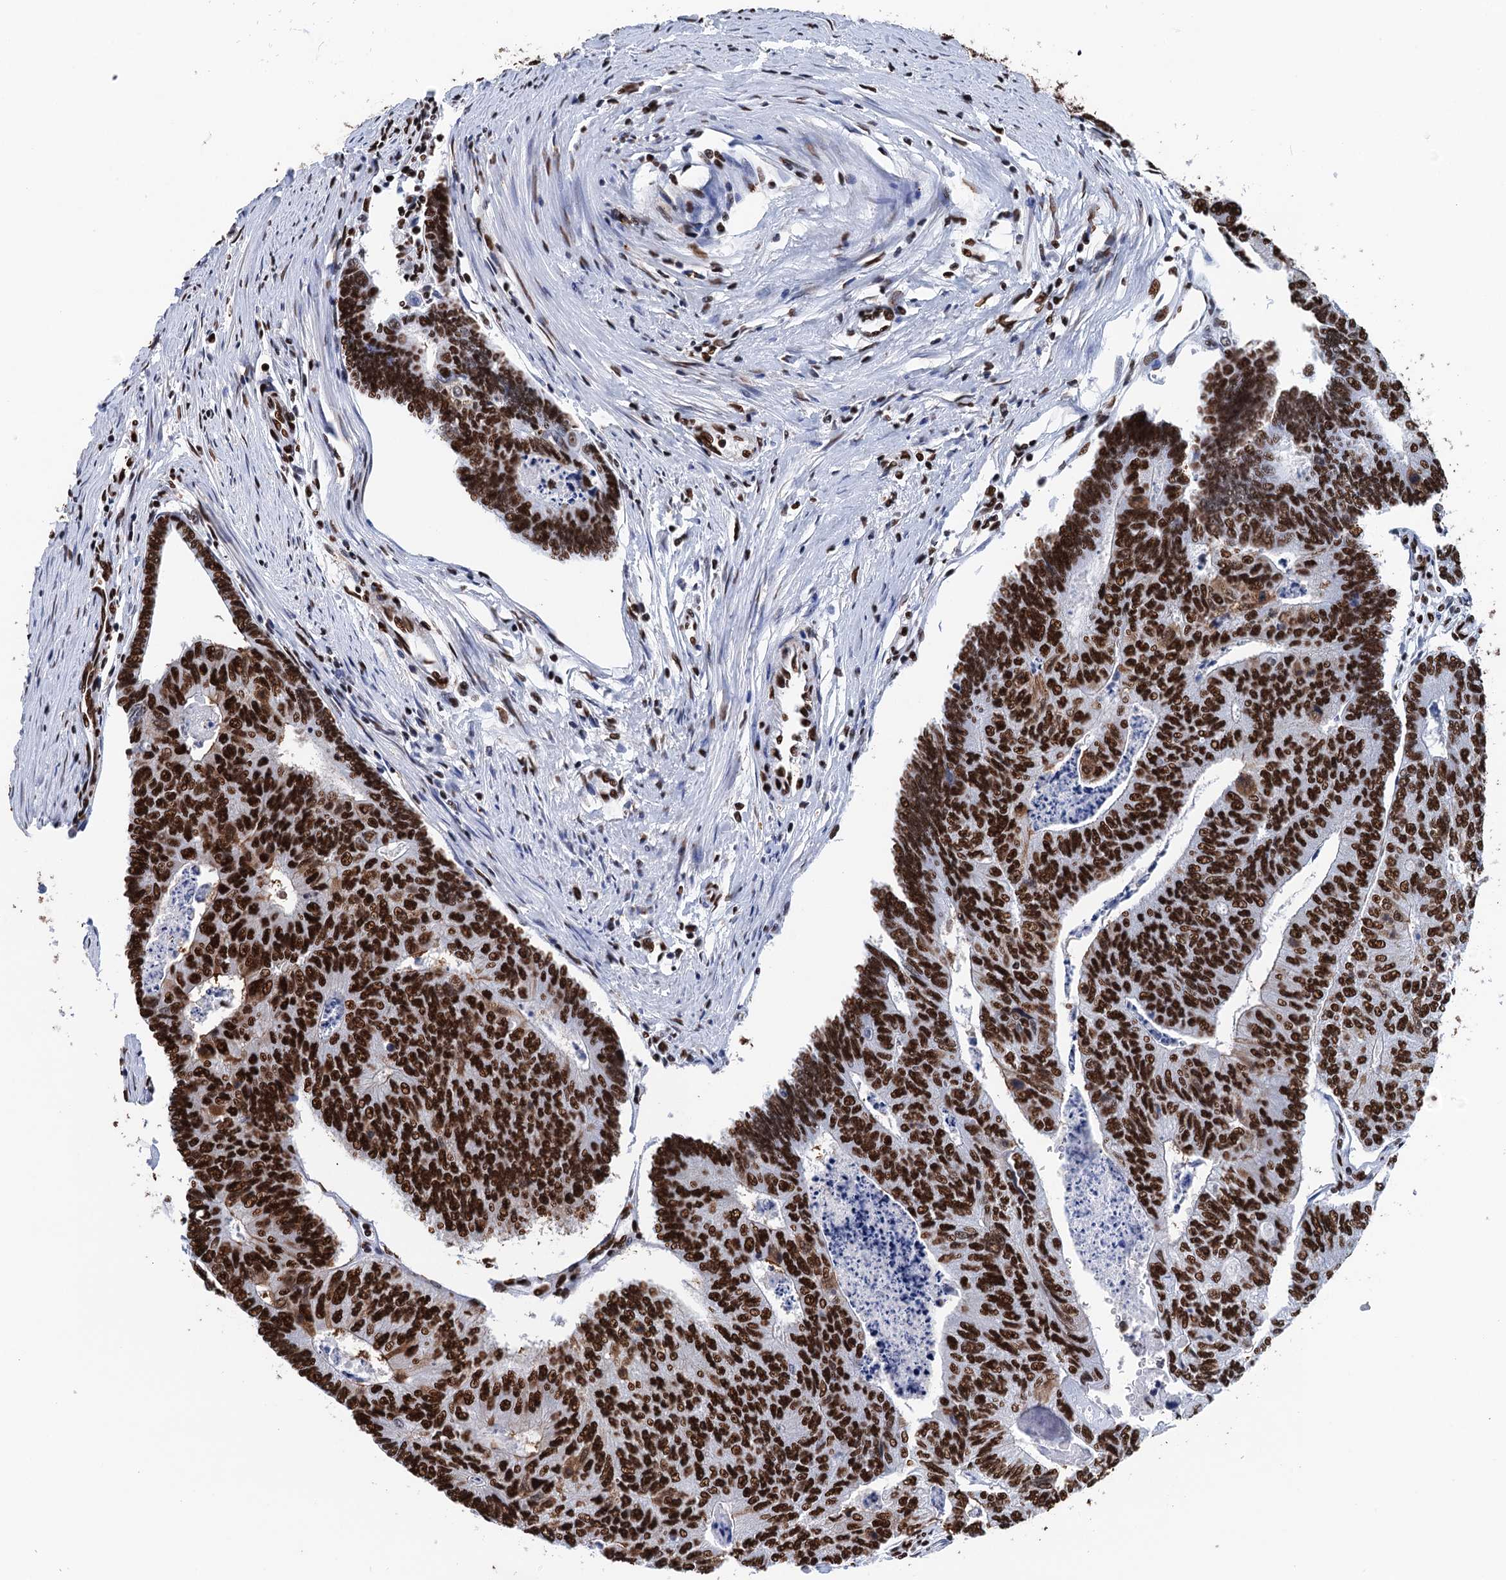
{"staining": {"intensity": "strong", "quantity": ">75%", "location": "nuclear"}, "tissue": "colorectal cancer", "cell_type": "Tumor cells", "image_type": "cancer", "snomed": [{"axis": "morphology", "description": "Adenocarcinoma, NOS"}, {"axis": "topography", "description": "Colon"}], "caption": "DAB (3,3'-diaminobenzidine) immunohistochemical staining of human colorectal cancer displays strong nuclear protein staining in approximately >75% of tumor cells. (Brightfield microscopy of DAB IHC at high magnification).", "gene": "UBA2", "patient": {"sex": "female", "age": 67}}